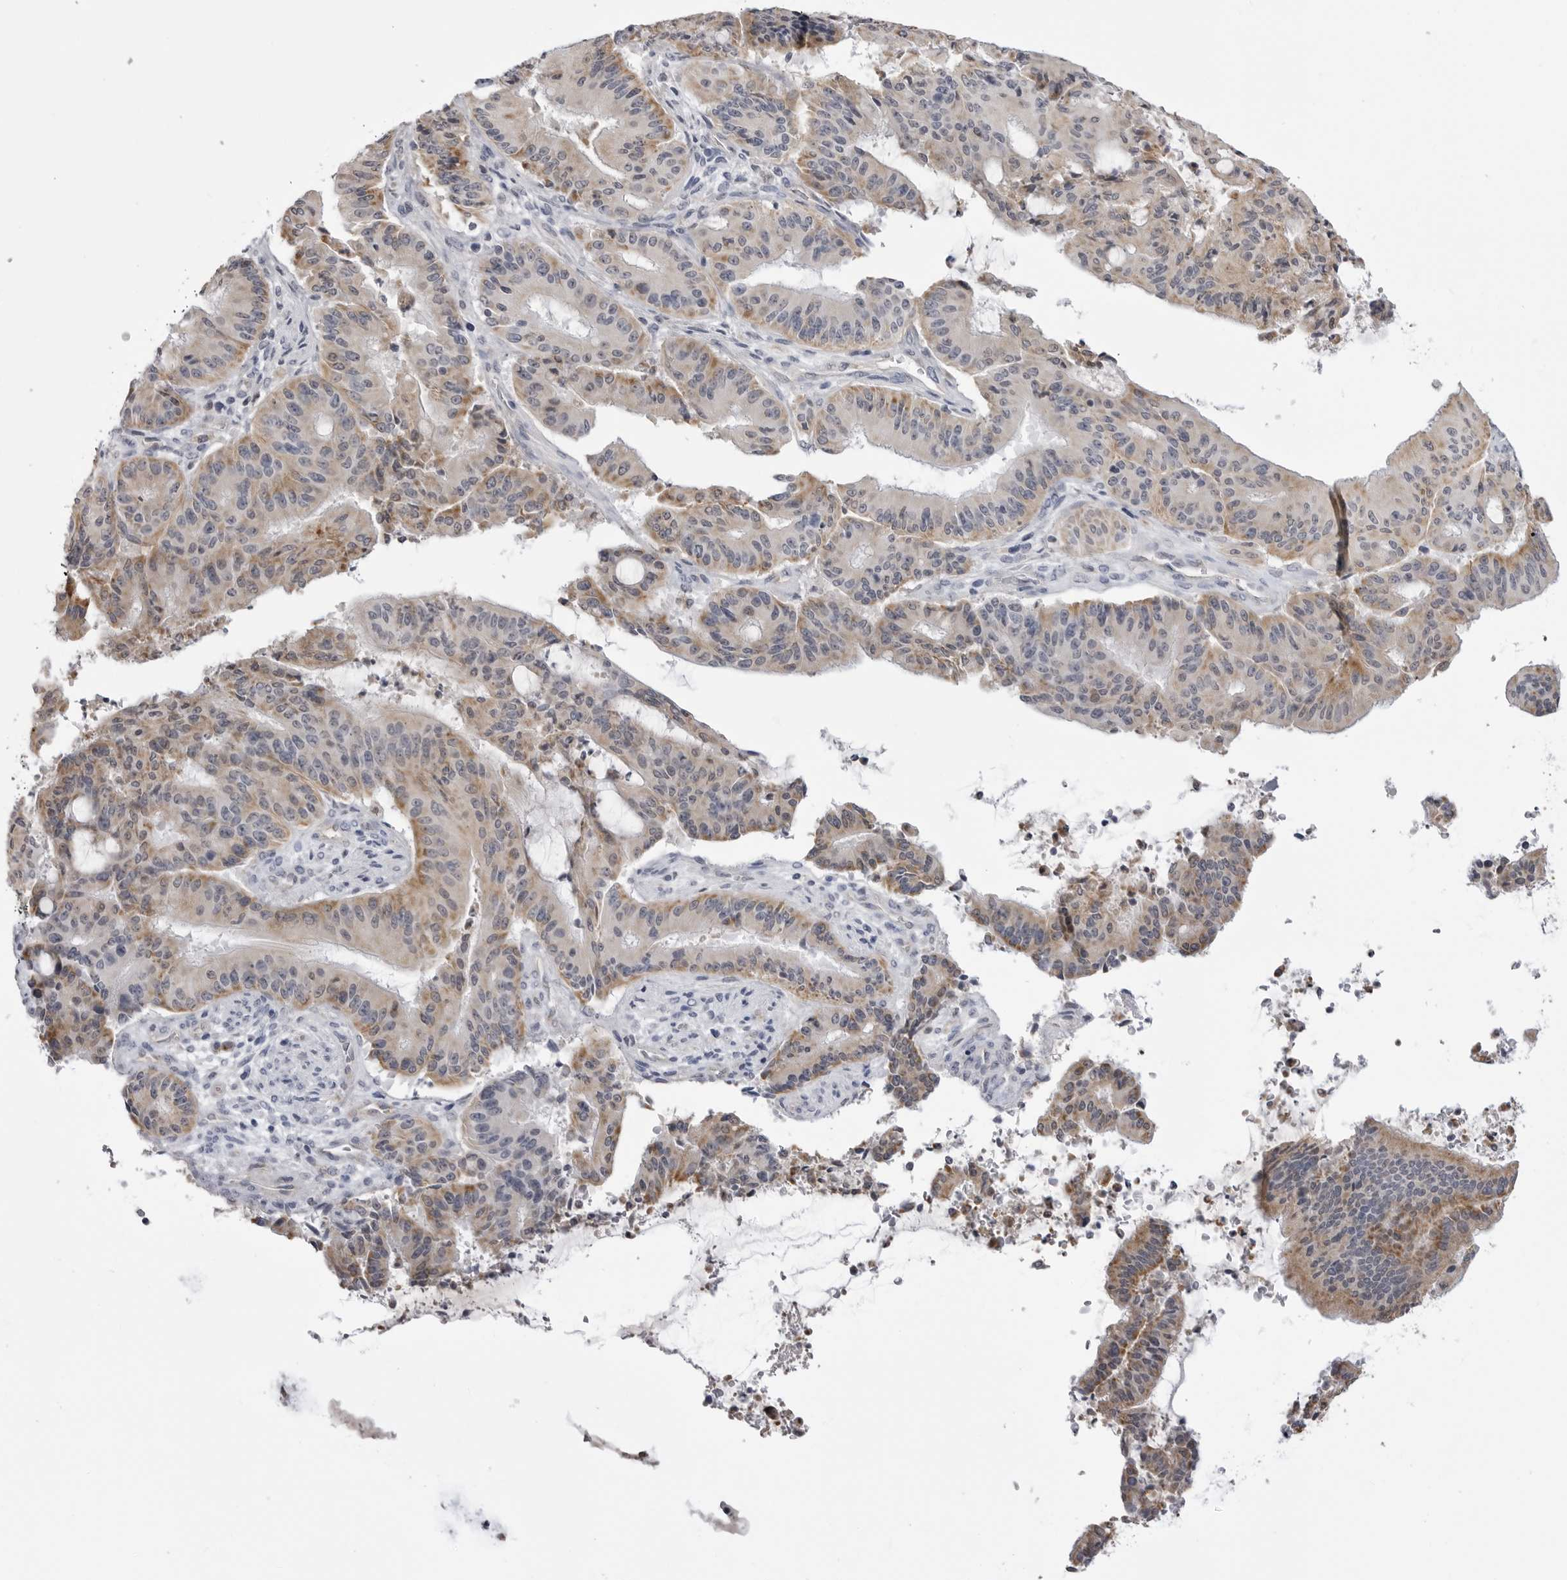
{"staining": {"intensity": "moderate", "quantity": "25%-75%", "location": "cytoplasmic/membranous"}, "tissue": "liver cancer", "cell_type": "Tumor cells", "image_type": "cancer", "snomed": [{"axis": "morphology", "description": "Normal tissue, NOS"}, {"axis": "morphology", "description": "Cholangiocarcinoma"}, {"axis": "topography", "description": "Liver"}, {"axis": "topography", "description": "Peripheral nerve tissue"}], "caption": "Approximately 25%-75% of tumor cells in human liver cancer demonstrate moderate cytoplasmic/membranous protein staining as visualized by brown immunohistochemical staining.", "gene": "FH", "patient": {"sex": "female", "age": 73}}